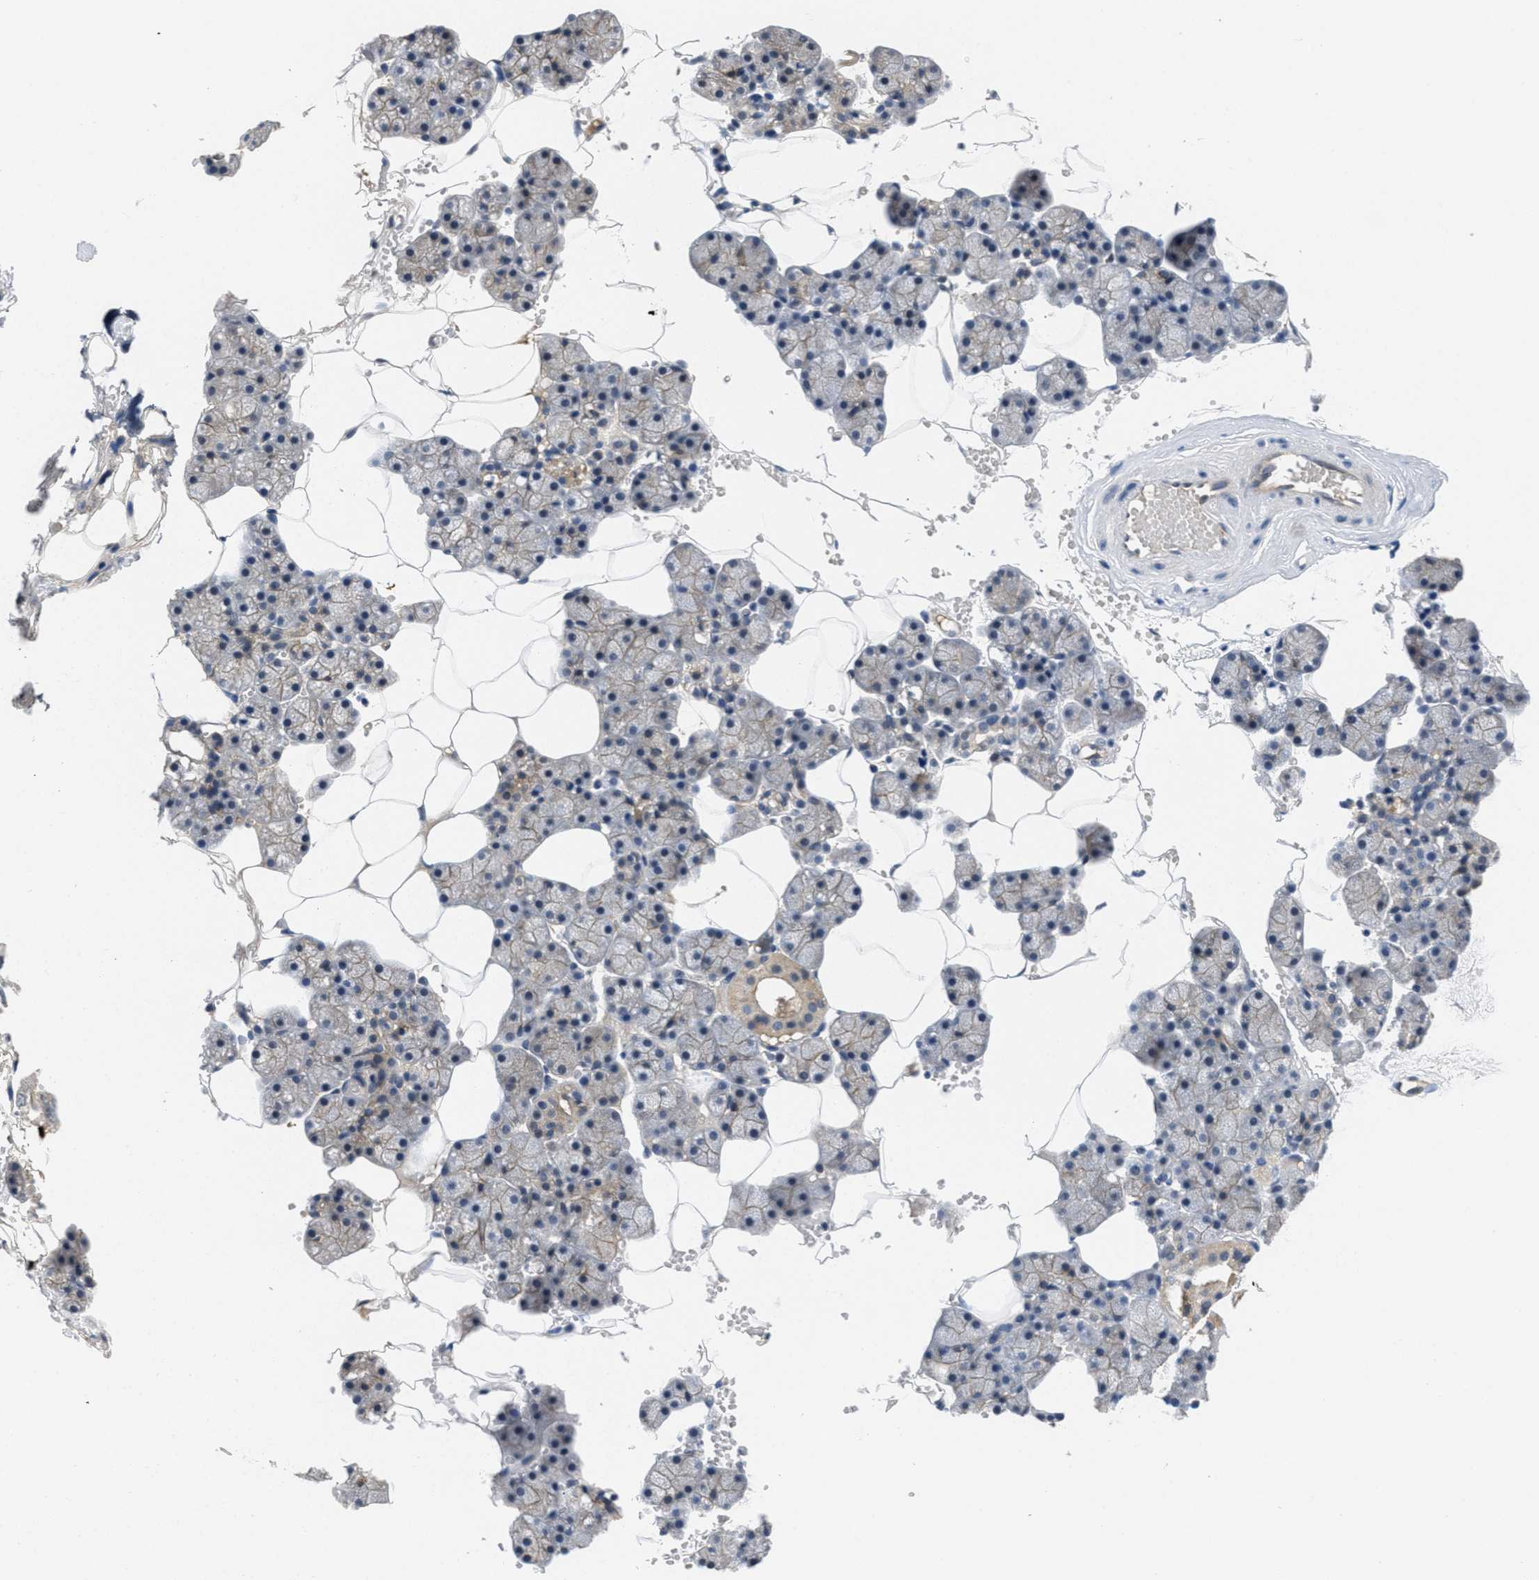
{"staining": {"intensity": "moderate", "quantity": "25%-75%", "location": "cytoplasmic/membranous"}, "tissue": "salivary gland", "cell_type": "Glandular cells", "image_type": "normal", "snomed": [{"axis": "morphology", "description": "Normal tissue, NOS"}, {"axis": "topography", "description": "Salivary gland"}], "caption": "Protein analysis of benign salivary gland reveals moderate cytoplasmic/membranous expression in about 25%-75% of glandular cells.", "gene": "ANGPT1", "patient": {"sex": "male", "age": 62}}